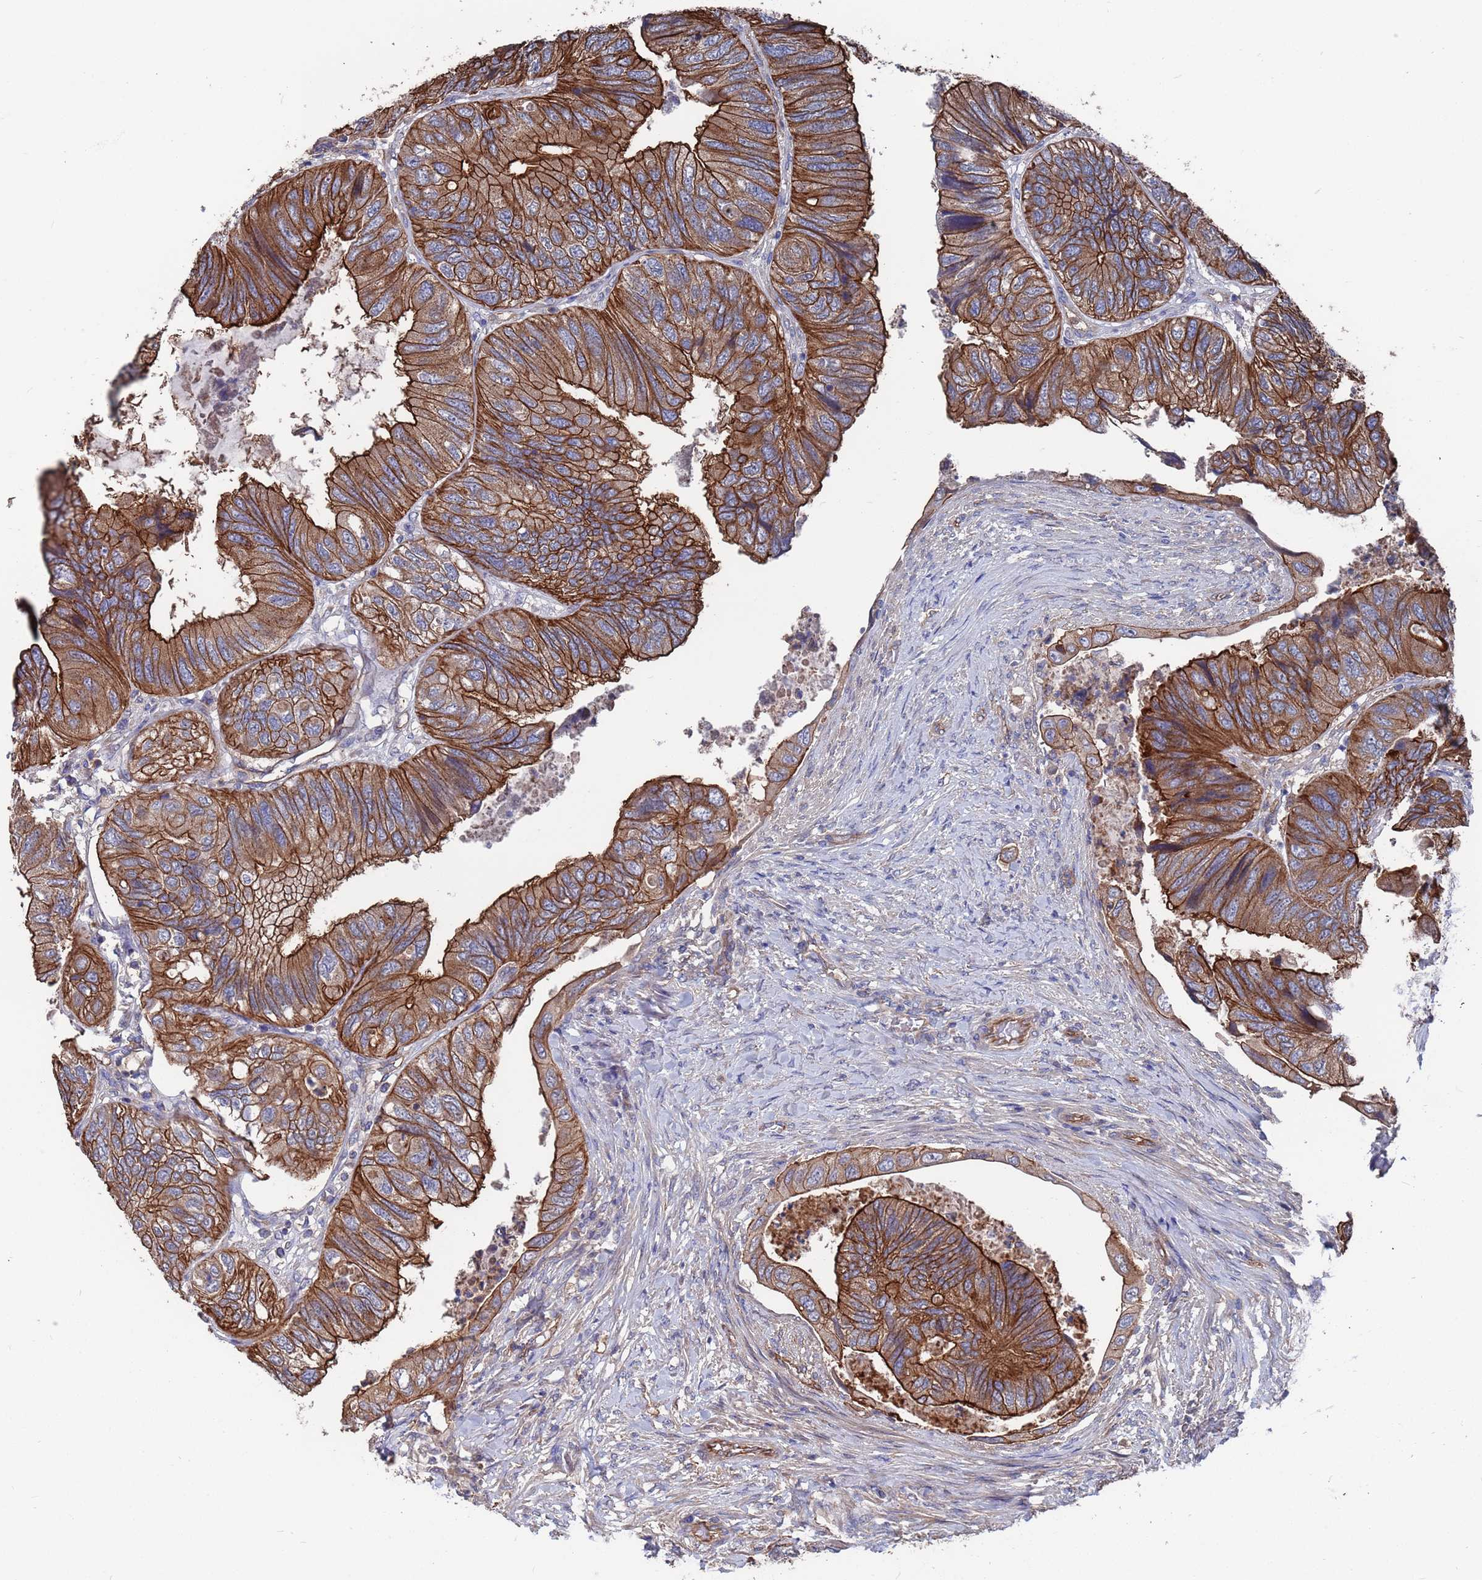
{"staining": {"intensity": "strong", "quantity": ">75%", "location": "cytoplasmic/membranous"}, "tissue": "colorectal cancer", "cell_type": "Tumor cells", "image_type": "cancer", "snomed": [{"axis": "morphology", "description": "Adenocarcinoma, NOS"}, {"axis": "topography", "description": "Rectum"}], "caption": "Protein expression analysis of colorectal cancer reveals strong cytoplasmic/membranous positivity in approximately >75% of tumor cells. The staining was performed using DAB to visualize the protein expression in brown, while the nuclei were stained in blue with hematoxylin (Magnification: 20x).", "gene": "NDUFAF6", "patient": {"sex": "male", "age": 63}}